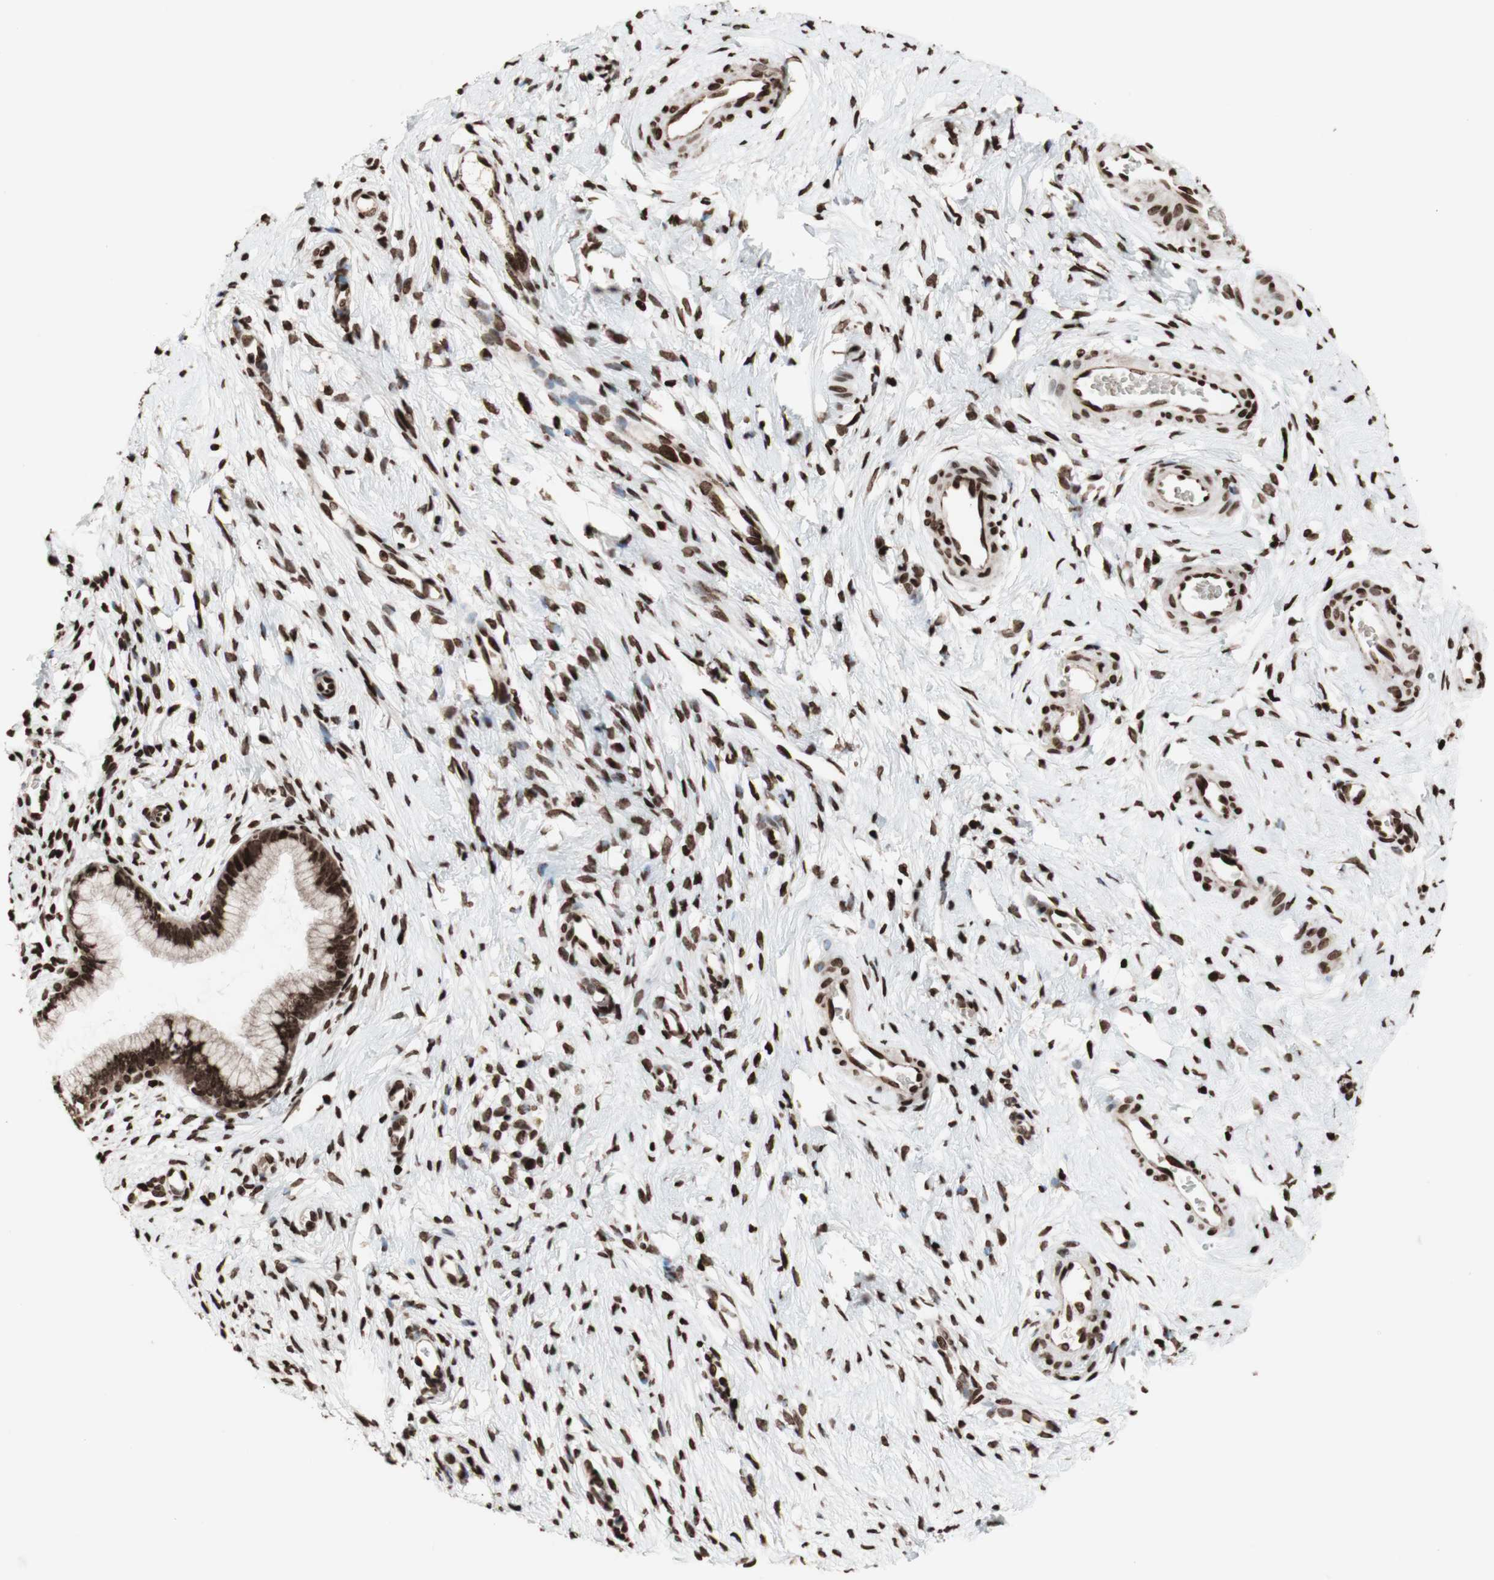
{"staining": {"intensity": "strong", "quantity": ">75%", "location": "nuclear"}, "tissue": "cervix", "cell_type": "Glandular cells", "image_type": "normal", "snomed": [{"axis": "morphology", "description": "Normal tissue, NOS"}, {"axis": "topography", "description": "Cervix"}], "caption": "Brown immunohistochemical staining in normal cervix displays strong nuclear positivity in about >75% of glandular cells. Ihc stains the protein of interest in brown and the nuclei are stained blue.", "gene": "NCAPD2", "patient": {"sex": "female", "age": 65}}